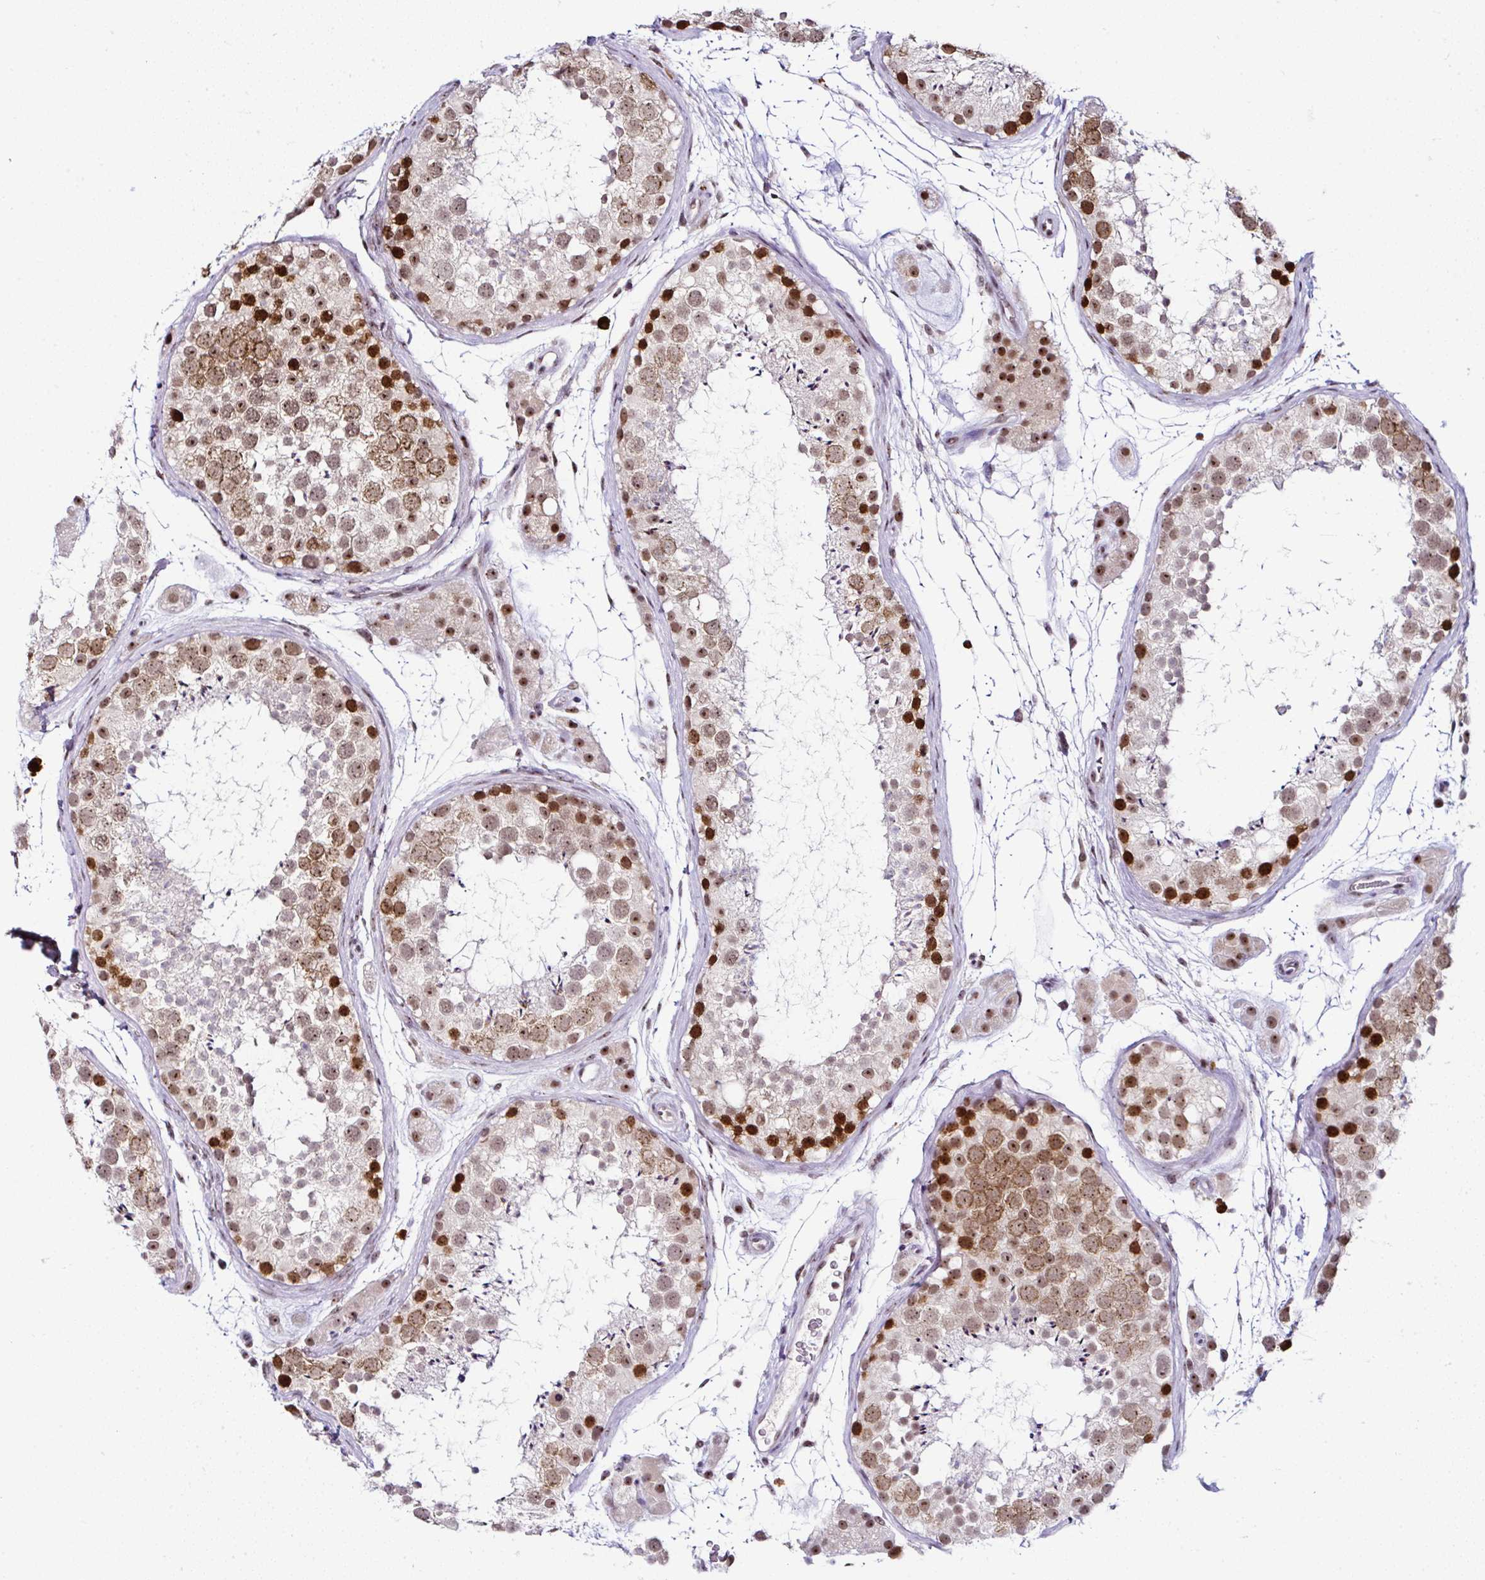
{"staining": {"intensity": "strong", "quantity": "25%-75%", "location": "cytoplasmic/membranous,nuclear"}, "tissue": "testis", "cell_type": "Cells in seminiferous ducts", "image_type": "normal", "snomed": [{"axis": "morphology", "description": "Normal tissue, NOS"}, {"axis": "topography", "description": "Testis"}], "caption": "Strong cytoplasmic/membranous,nuclear expression for a protein is present in approximately 25%-75% of cells in seminiferous ducts of benign testis using immunohistochemistry.", "gene": "PTPN2", "patient": {"sex": "male", "age": 41}}